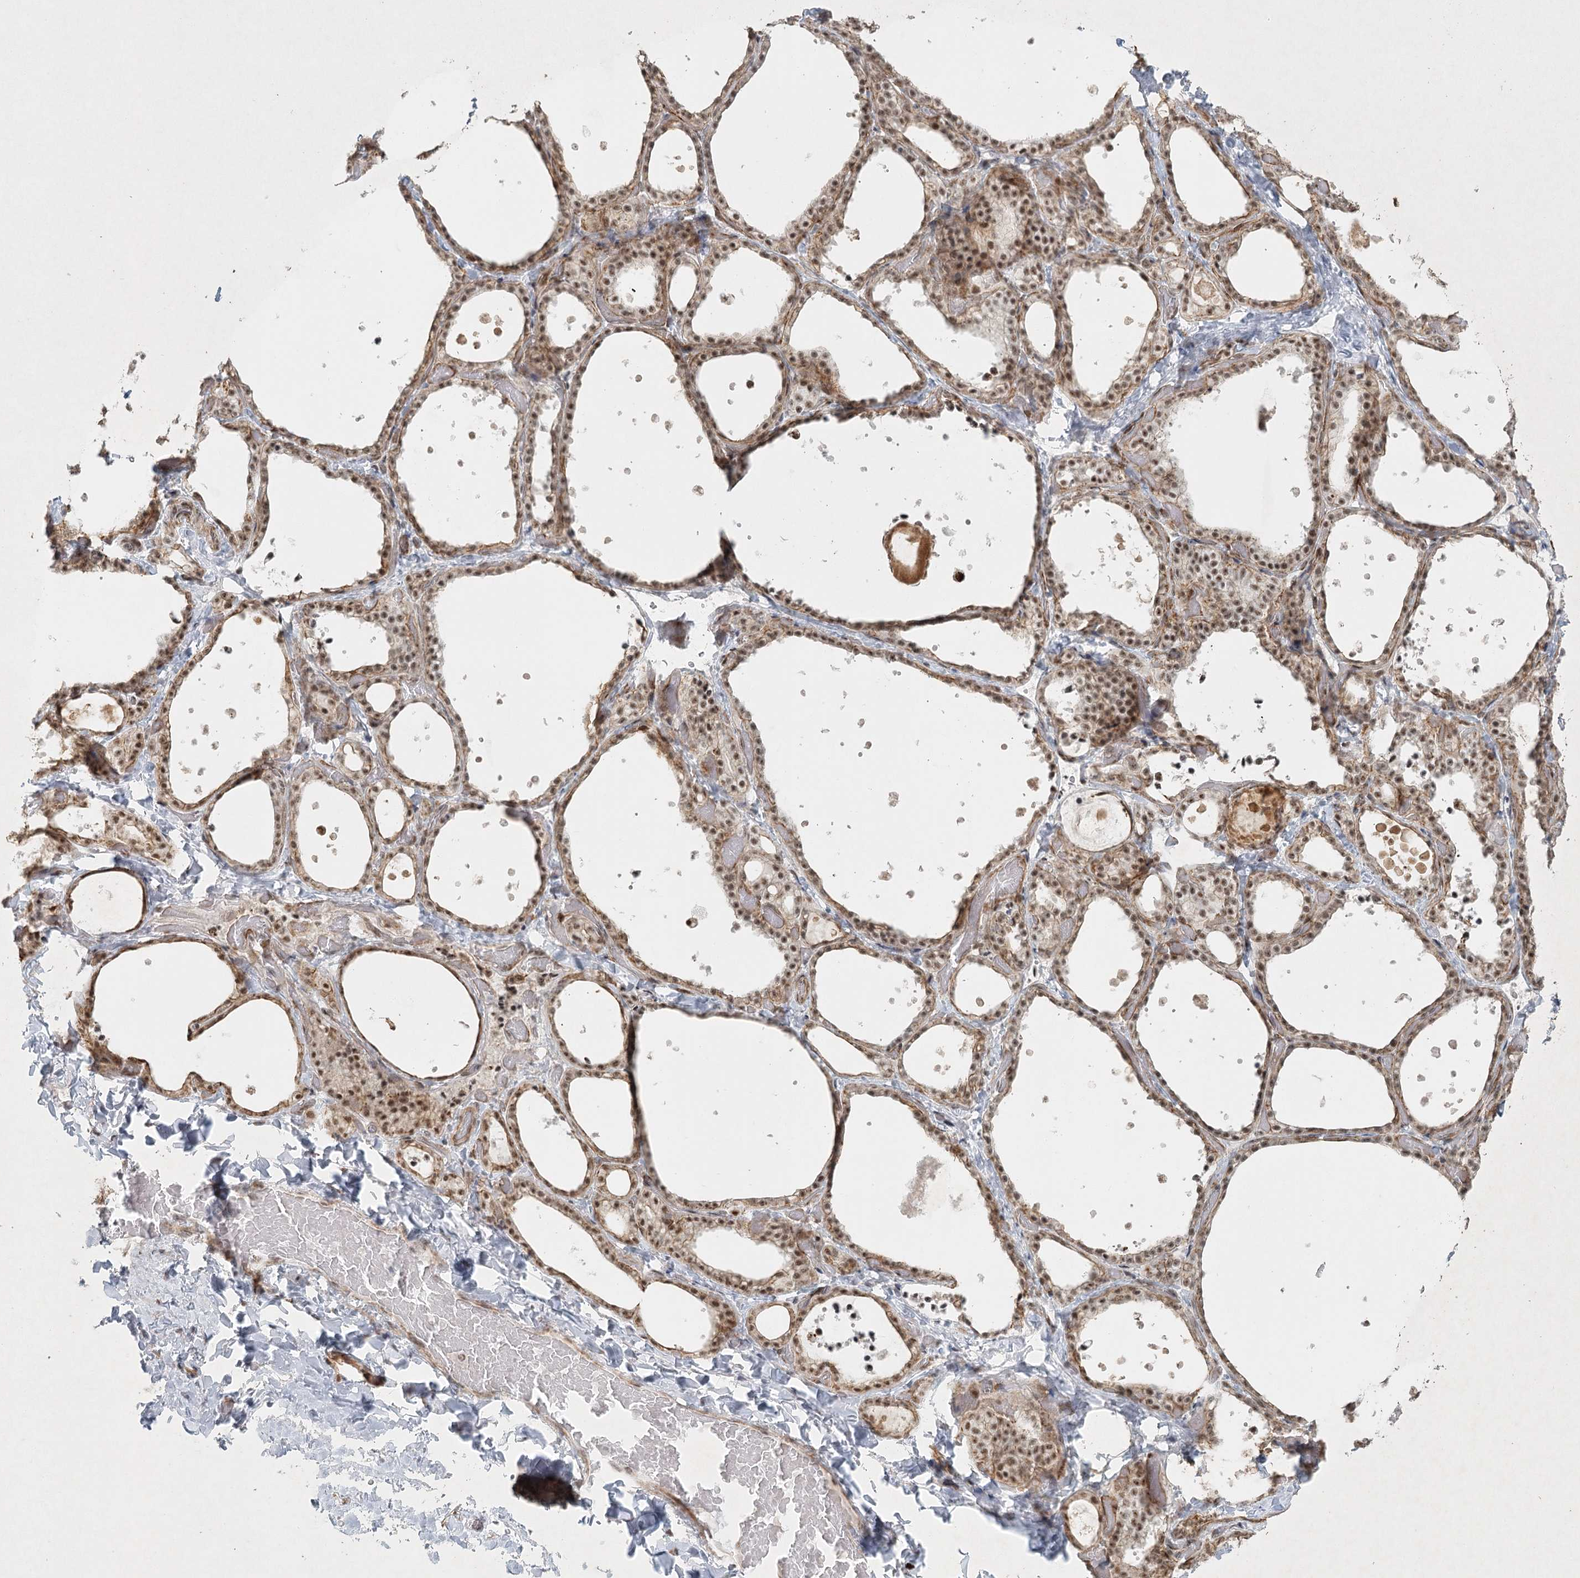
{"staining": {"intensity": "moderate", "quantity": ">75%", "location": "nuclear"}, "tissue": "thyroid gland", "cell_type": "Glandular cells", "image_type": "normal", "snomed": [{"axis": "morphology", "description": "Normal tissue, NOS"}, {"axis": "topography", "description": "Thyroid gland"}], "caption": "Immunohistochemical staining of benign human thyroid gland demonstrates medium levels of moderate nuclear expression in approximately >75% of glandular cells.", "gene": "U2SURP", "patient": {"sex": "female", "age": 44}}